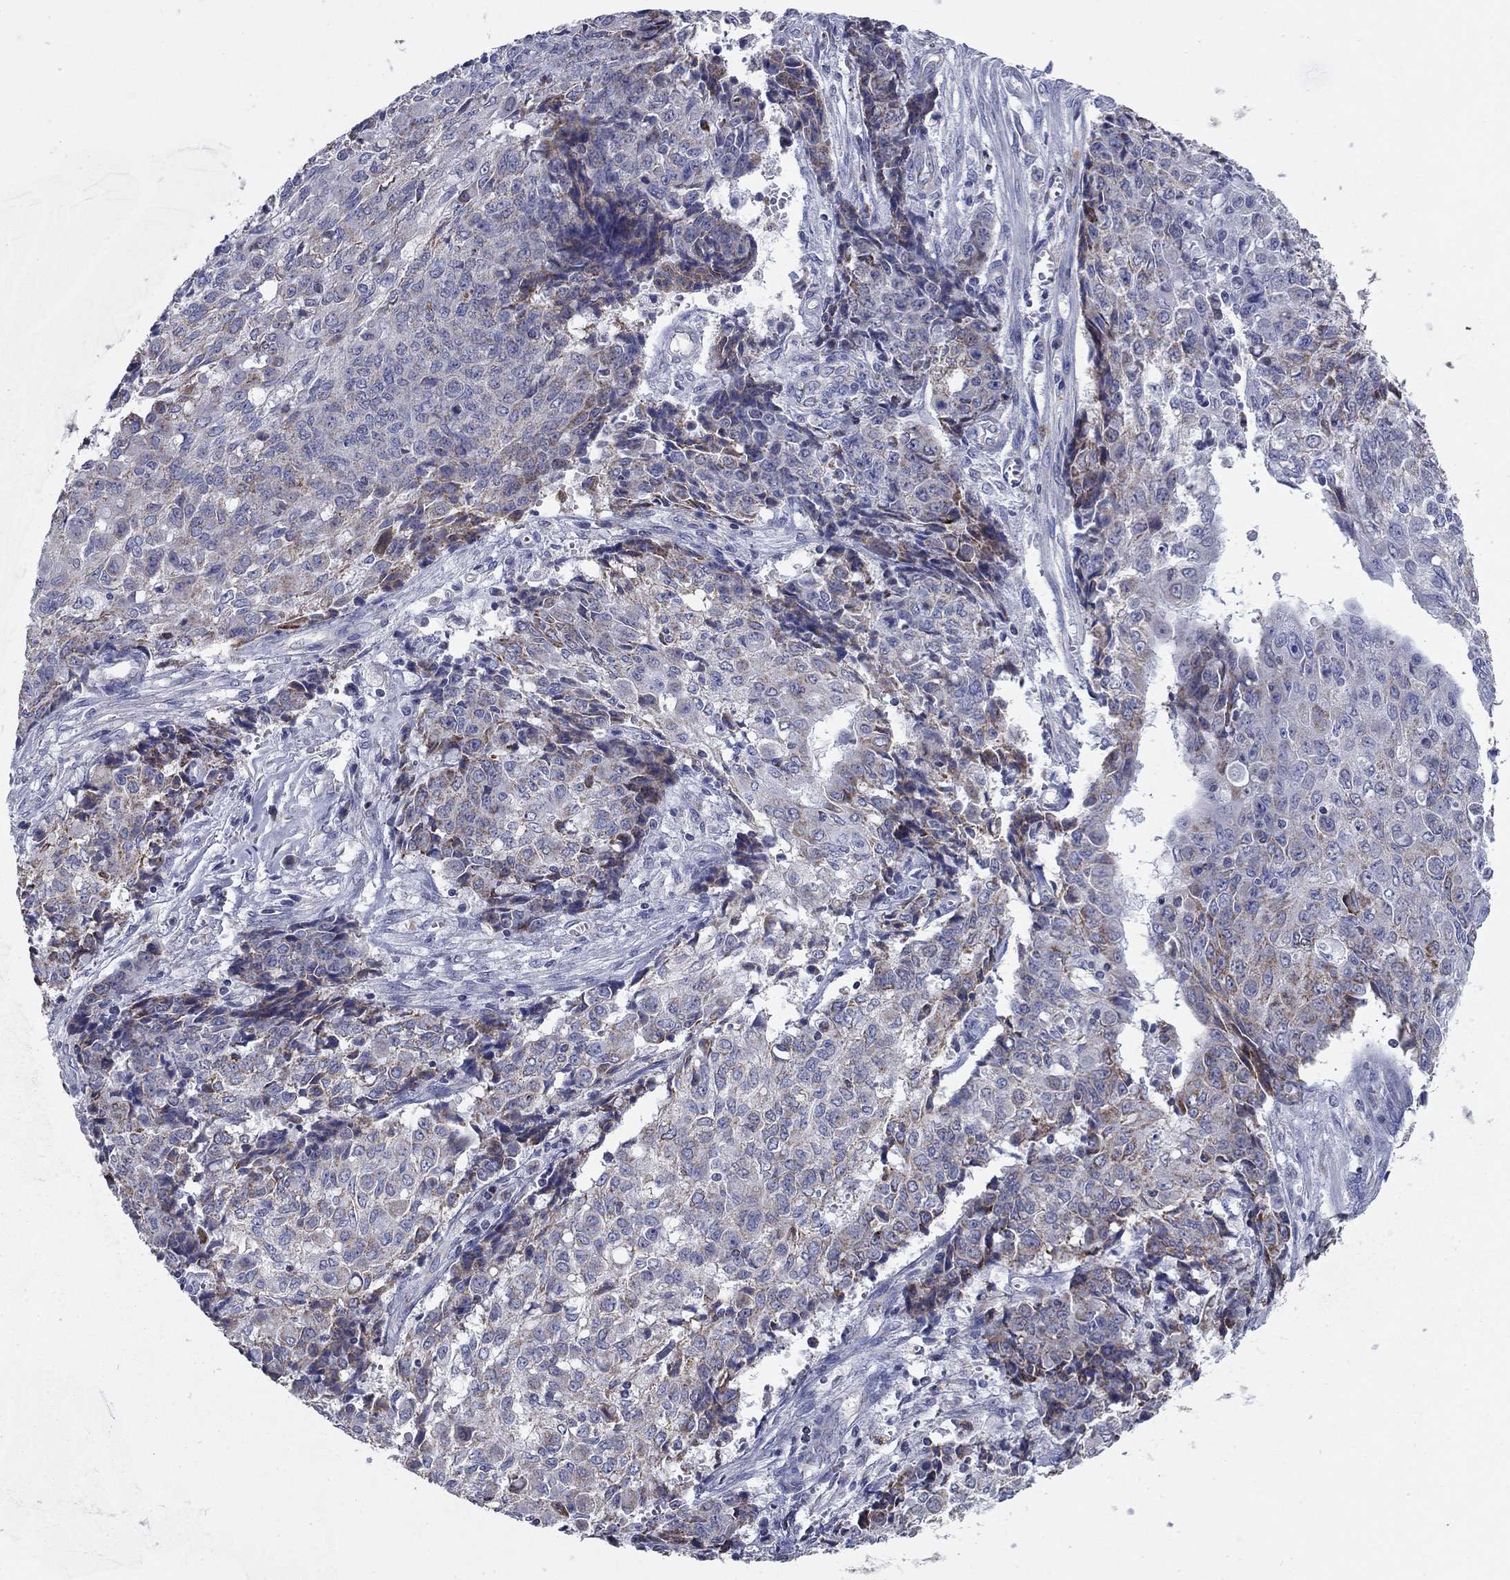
{"staining": {"intensity": "weak", "quantity": "25%-75%", "location": "cytoplasmic/membranous"}, "tissue": "ovarian cancer", "cell_type": "Tumor cells", "image_type": "cancer", "snomed": [{"axis": "morphology", "description": "Carcinoma, endometroid"}, {"axis": "topography", "description": "Ovary"}], "caption": "Ovarian endometroid carcinoma stained for a protein reveals weak cytoplasmic/membranous positivity in tumor cells.", "gene": "NDUFA4L2", "patient": {"sex": "female", "age": 42}}